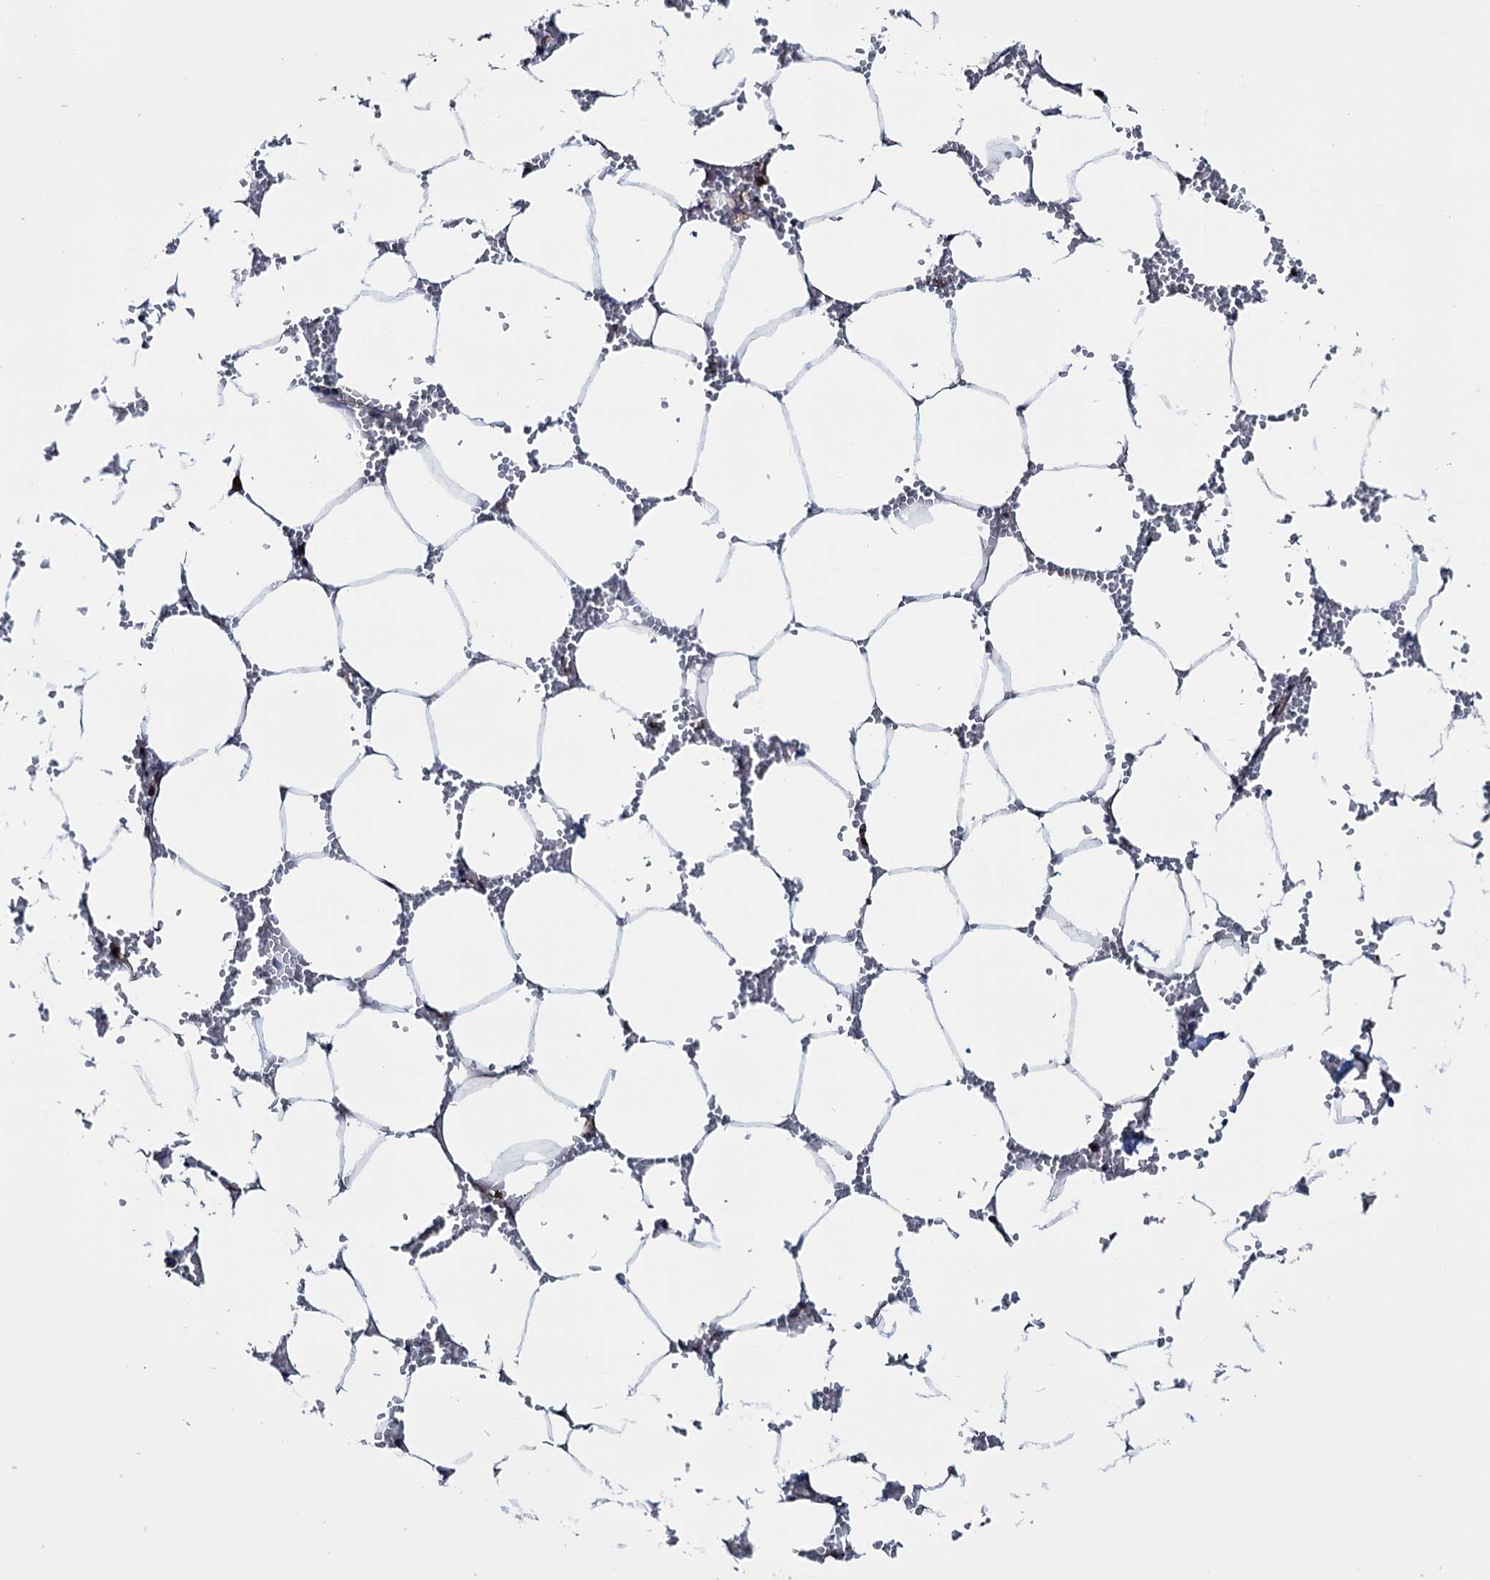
{"staining": {"intensity": "moderate", "quantity": "<25%", "location": "cytoplasmic/membranous"}, "tissue": "bone marrow", "cell_type": "Hematopoietic cells", "image_type": "normal", "snomed": [{"axis": "morphology", "description": "Normal tissue, NOS"}, {"axis": "topography", "description": "Bone marrow"}], "caption": "Immunohistochemical staining of normal bone marrow shows moderate cytoplasmic/membranous protein positivity in about <25% of hematopoietic cells.", "gene": "EYA4", "patient": {"sex": "male", "age": 70}}